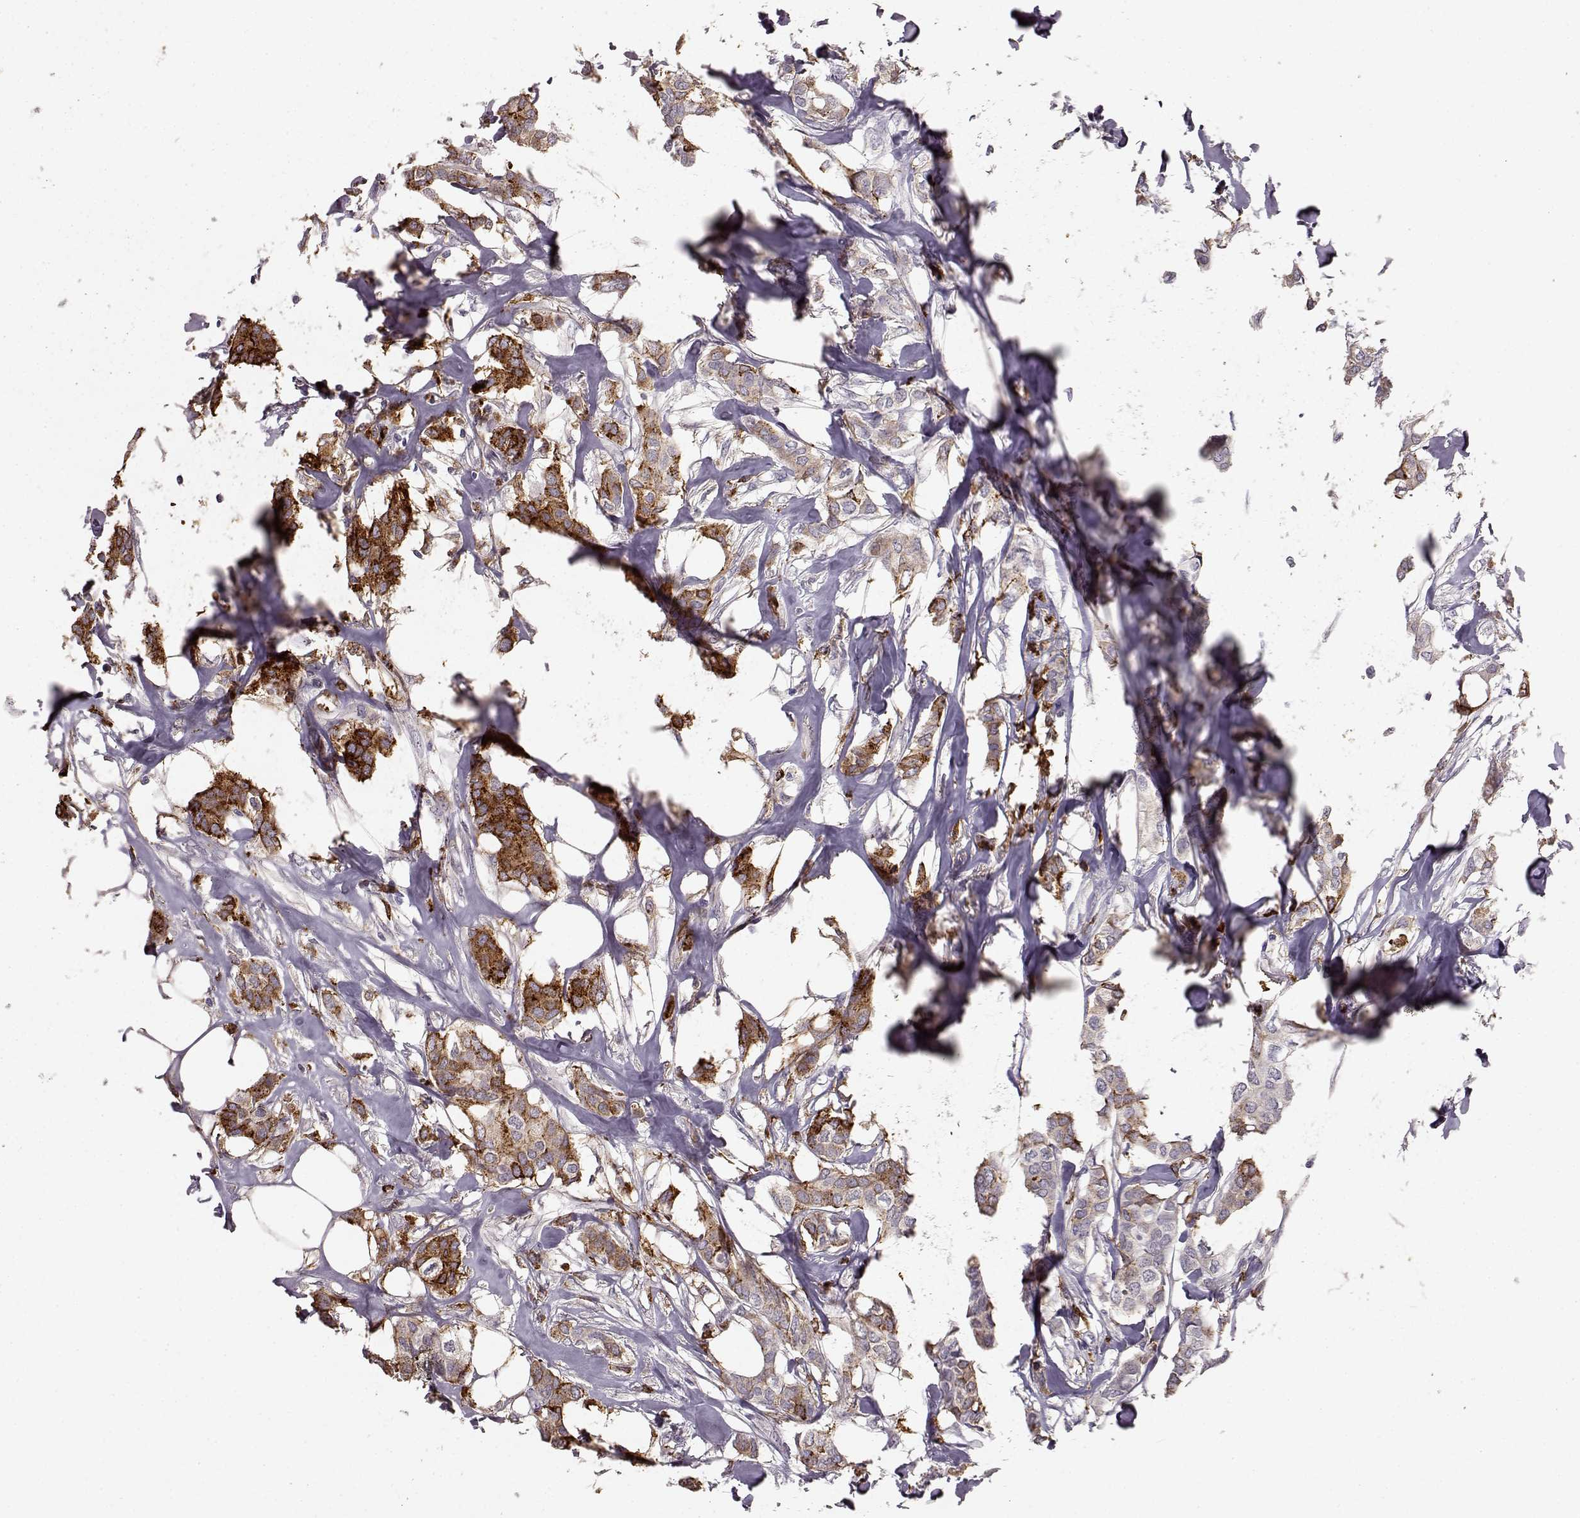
{"staining": {"intensity": "moderate", "quantity": "<25%", "location": "cytoplasmic/membranous"}, "tissue": "breast cancer", "cell_type": "Tumor cells", "image_type": "cancer", "snomed": [{"axis": "morphology", "description": "Duct carcinoma"}, {"axis": "topography", "description": "Breast"}], "caption": "Protein positivity by IHC exhibits moderate cytoplasmic/membranous staining in about <25% of tumor cells in breast intraductal carcinoma.", "gene": "CCNF", "patient": {"sex": "female", "age": 62}}